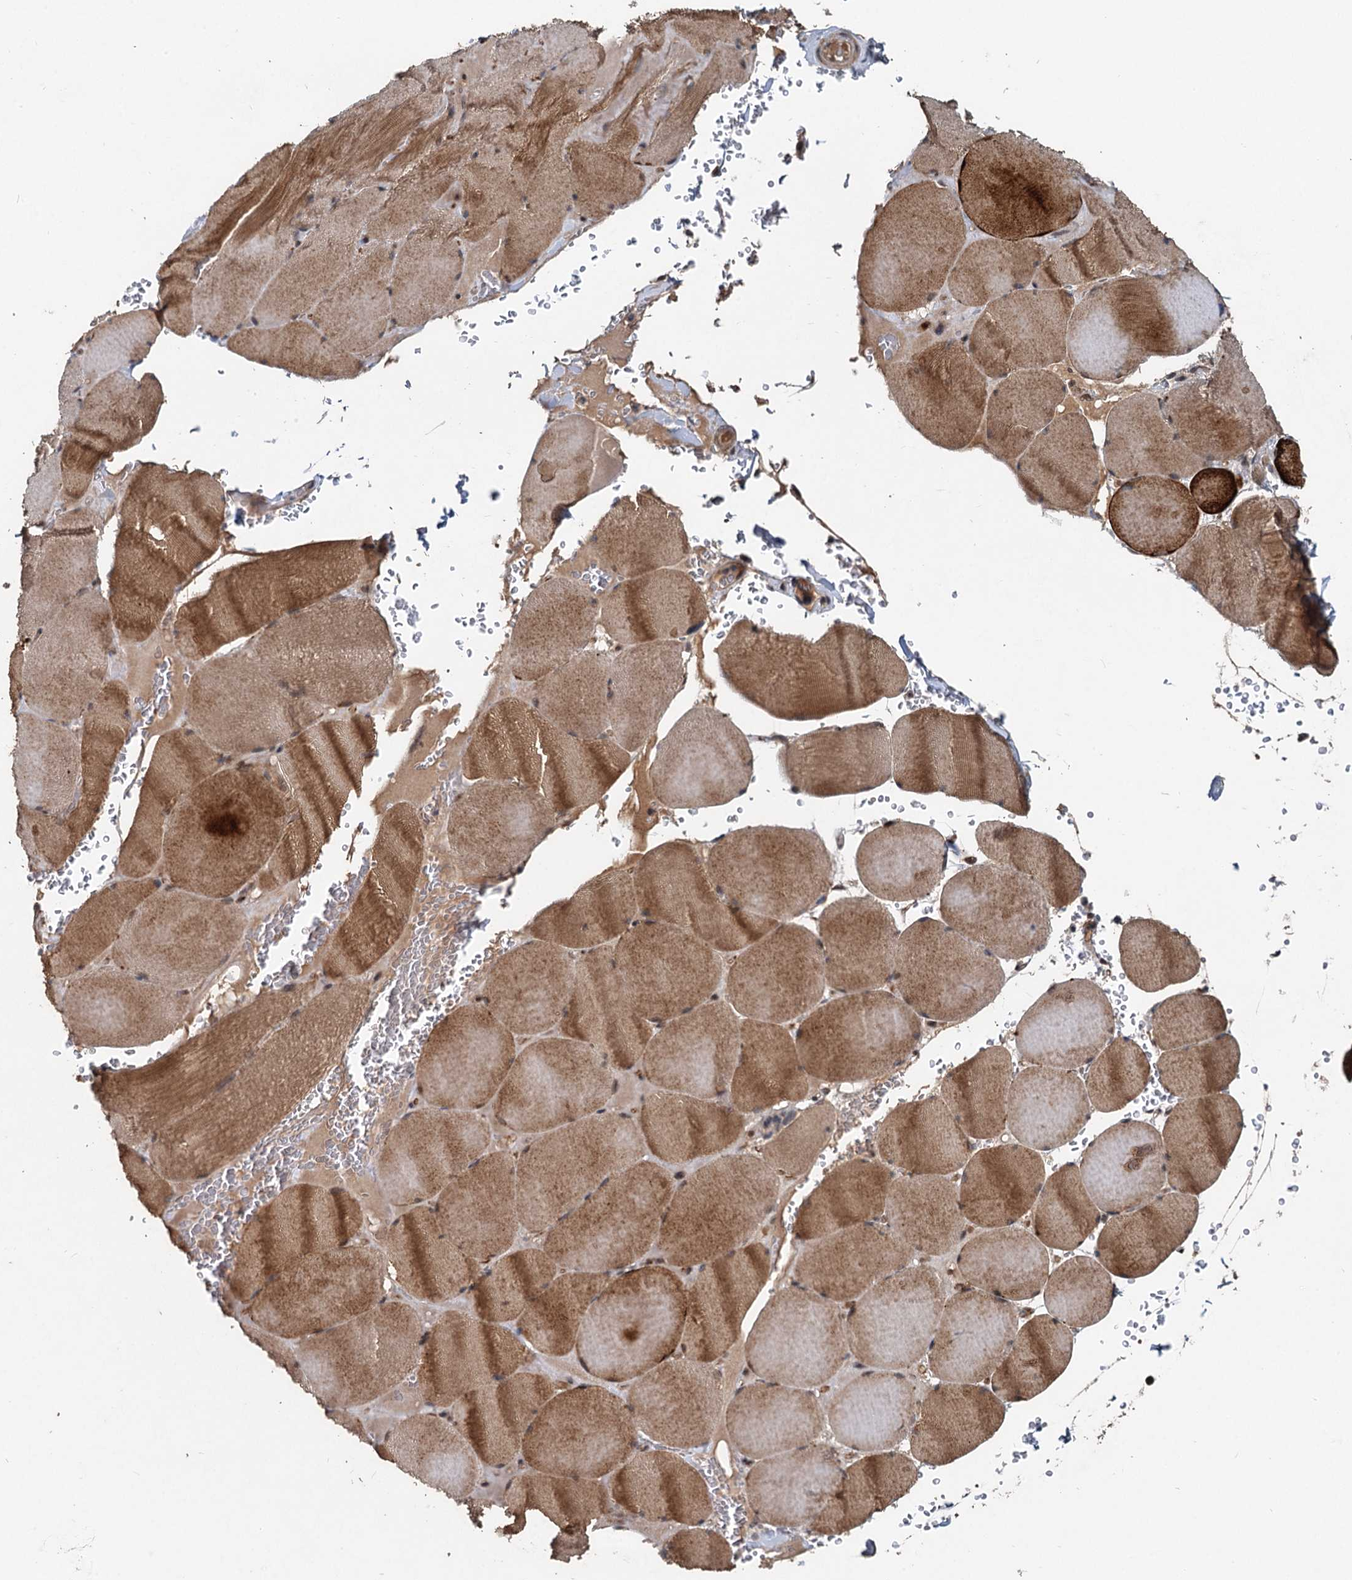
{"staining": {"intensity": "moderate", "quantity": ">75%", "location": "cytoplasmic/membranous"}, "tissue": "skeletal muscle", "cell_type": "Myocytes", "image_type": "normal", "snomed": [{"axis": "morphology", "description": "Normal tissue, NOS"}, {"axis": "topography", "description": "Skeletal muscle"}, {"axis": "topography", "description": "Head-Neck"}], "caption": "Immunohistochemical staining of benign human skeletal muscle exhibits moderate cytoplasmic/membranous protein staining in approximately >75% of myocytes.", "gene": "RITA1", "patient": {"sex": "male", "age": 66}}